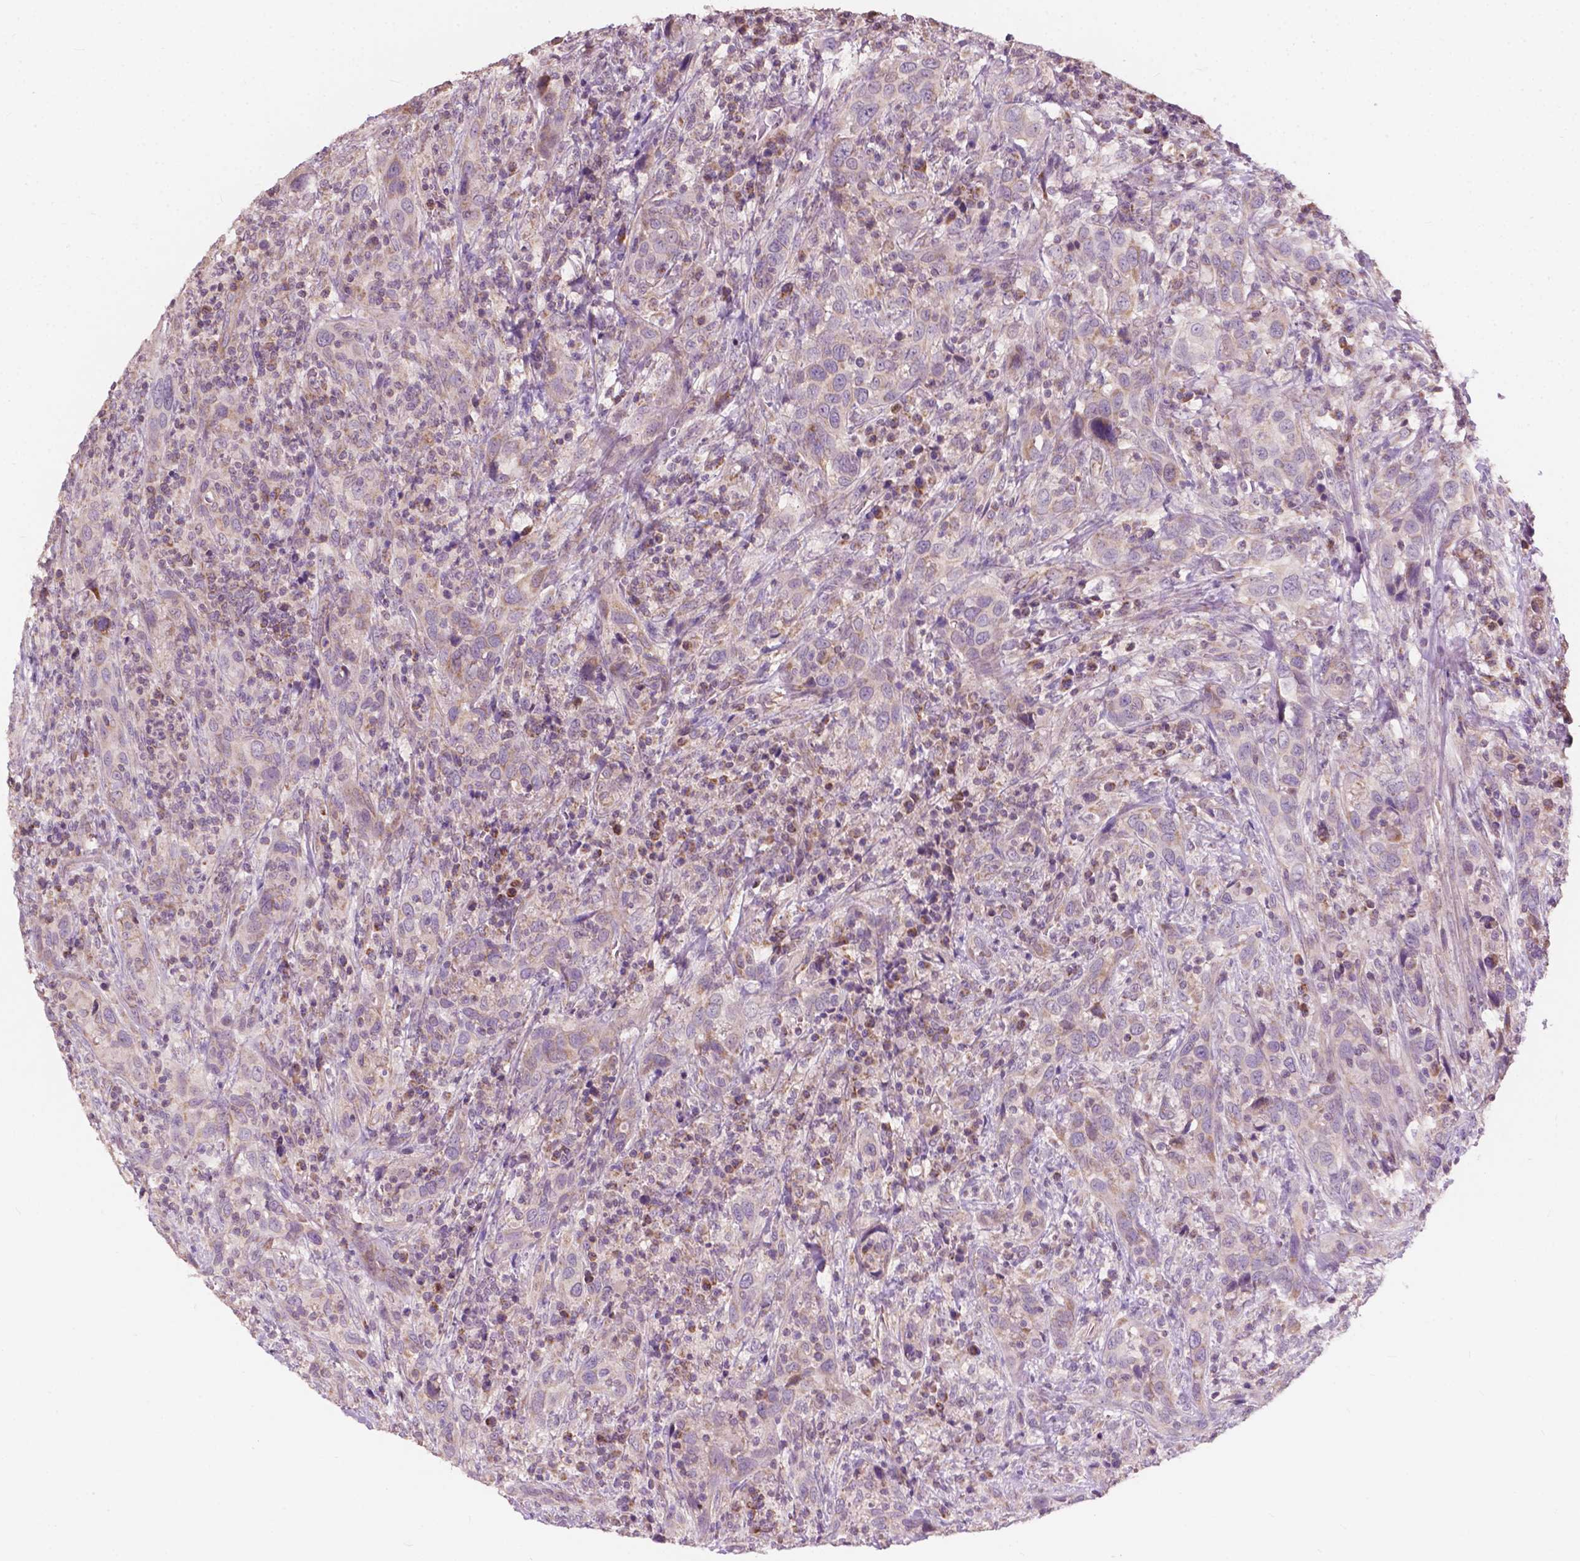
{"staining": {"intensity": "weak", "quantity": "25%-75%", "location": "cytoplasmic/membranous"}, "tissue": "urothelial cancer", "cell_type": "Tumor cells", "image_type": "cancer", "snomed": [{"axis": "morphology", "description": "Urothelial carcinoma, NOS"}, {"axis": "morphology", "description": "Urothelial carcinoma, High grade"}, {"axis": "topography", "description": "Urinary bladder"}], "caption": "Tumor cells display low levels of weak cytoplasmic/membranous positivity in about 25%-75% of cells in human urothelial cancer. The protein of interest is stained brown, and the nuclei are stained in blue (DAB IHC with brightfield microscopy, high magnification).", "gene": "NDUFA10", "patient": {"sex": "female", "age": 64}}